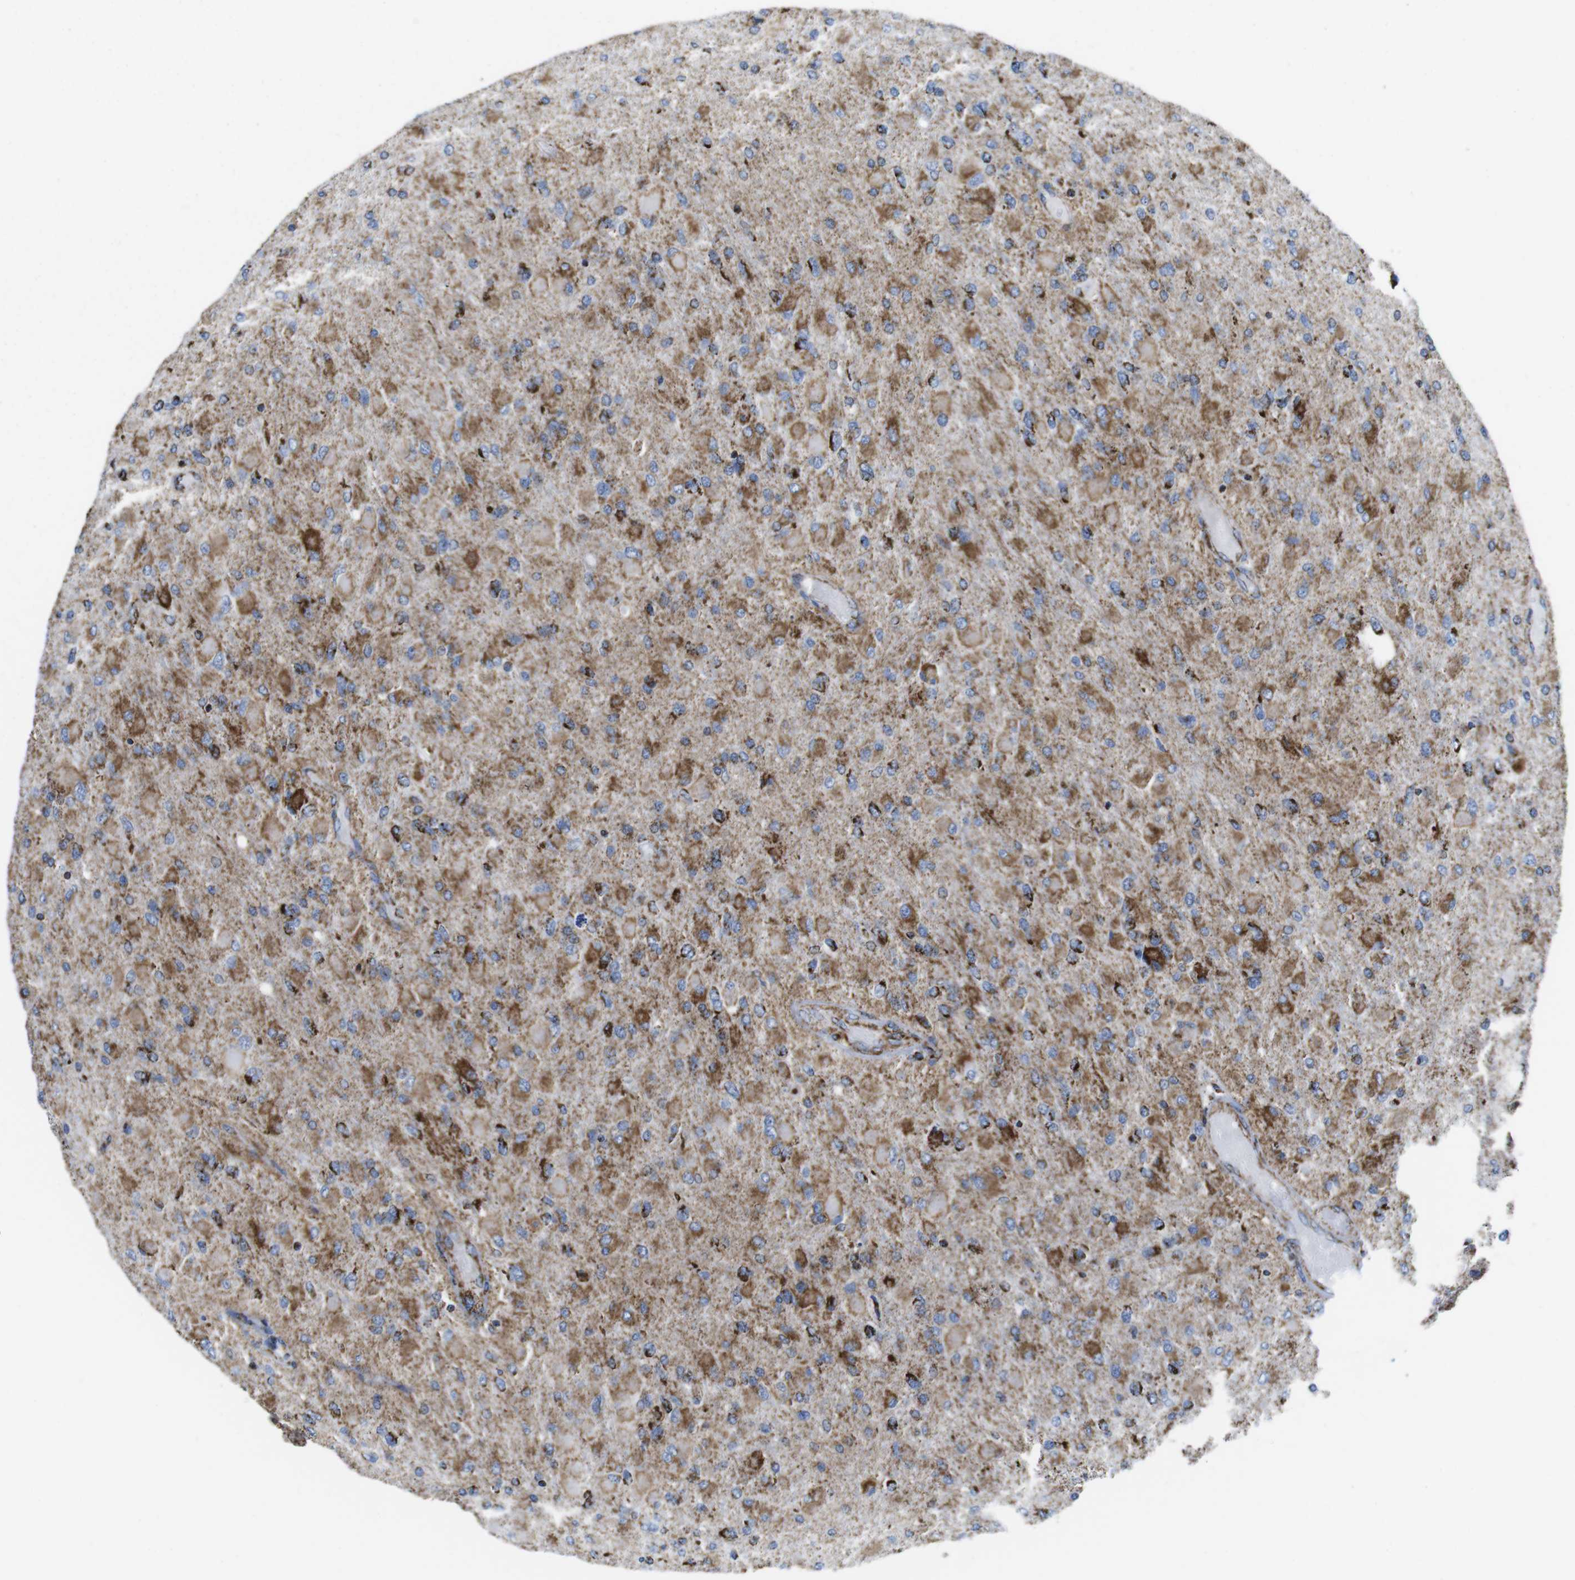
{"staining": {"intensity": "moderate", "quantity": ">75%", "location": "cytoplasmic/membranous"}, "tissue": "glioma", "cell_type": "Tumor cells", "image_type": "cancer", "snomed": [{"axis": "morphology", "description": "Glioma, malignant, High grade"}, {"axis": "topography", "description": "Cerebral cortex"}], "caption": "Immunohistochemistry (IHC) (DAB (3,3'-diaminobenzidine)) staining of malignant high-grade glioma displays moderate cytoplasmic/membranous protein expression in about >75% of tumor cells.", "gene": "ATP5PO", "patient": {"sex": "female", "age": 36}}